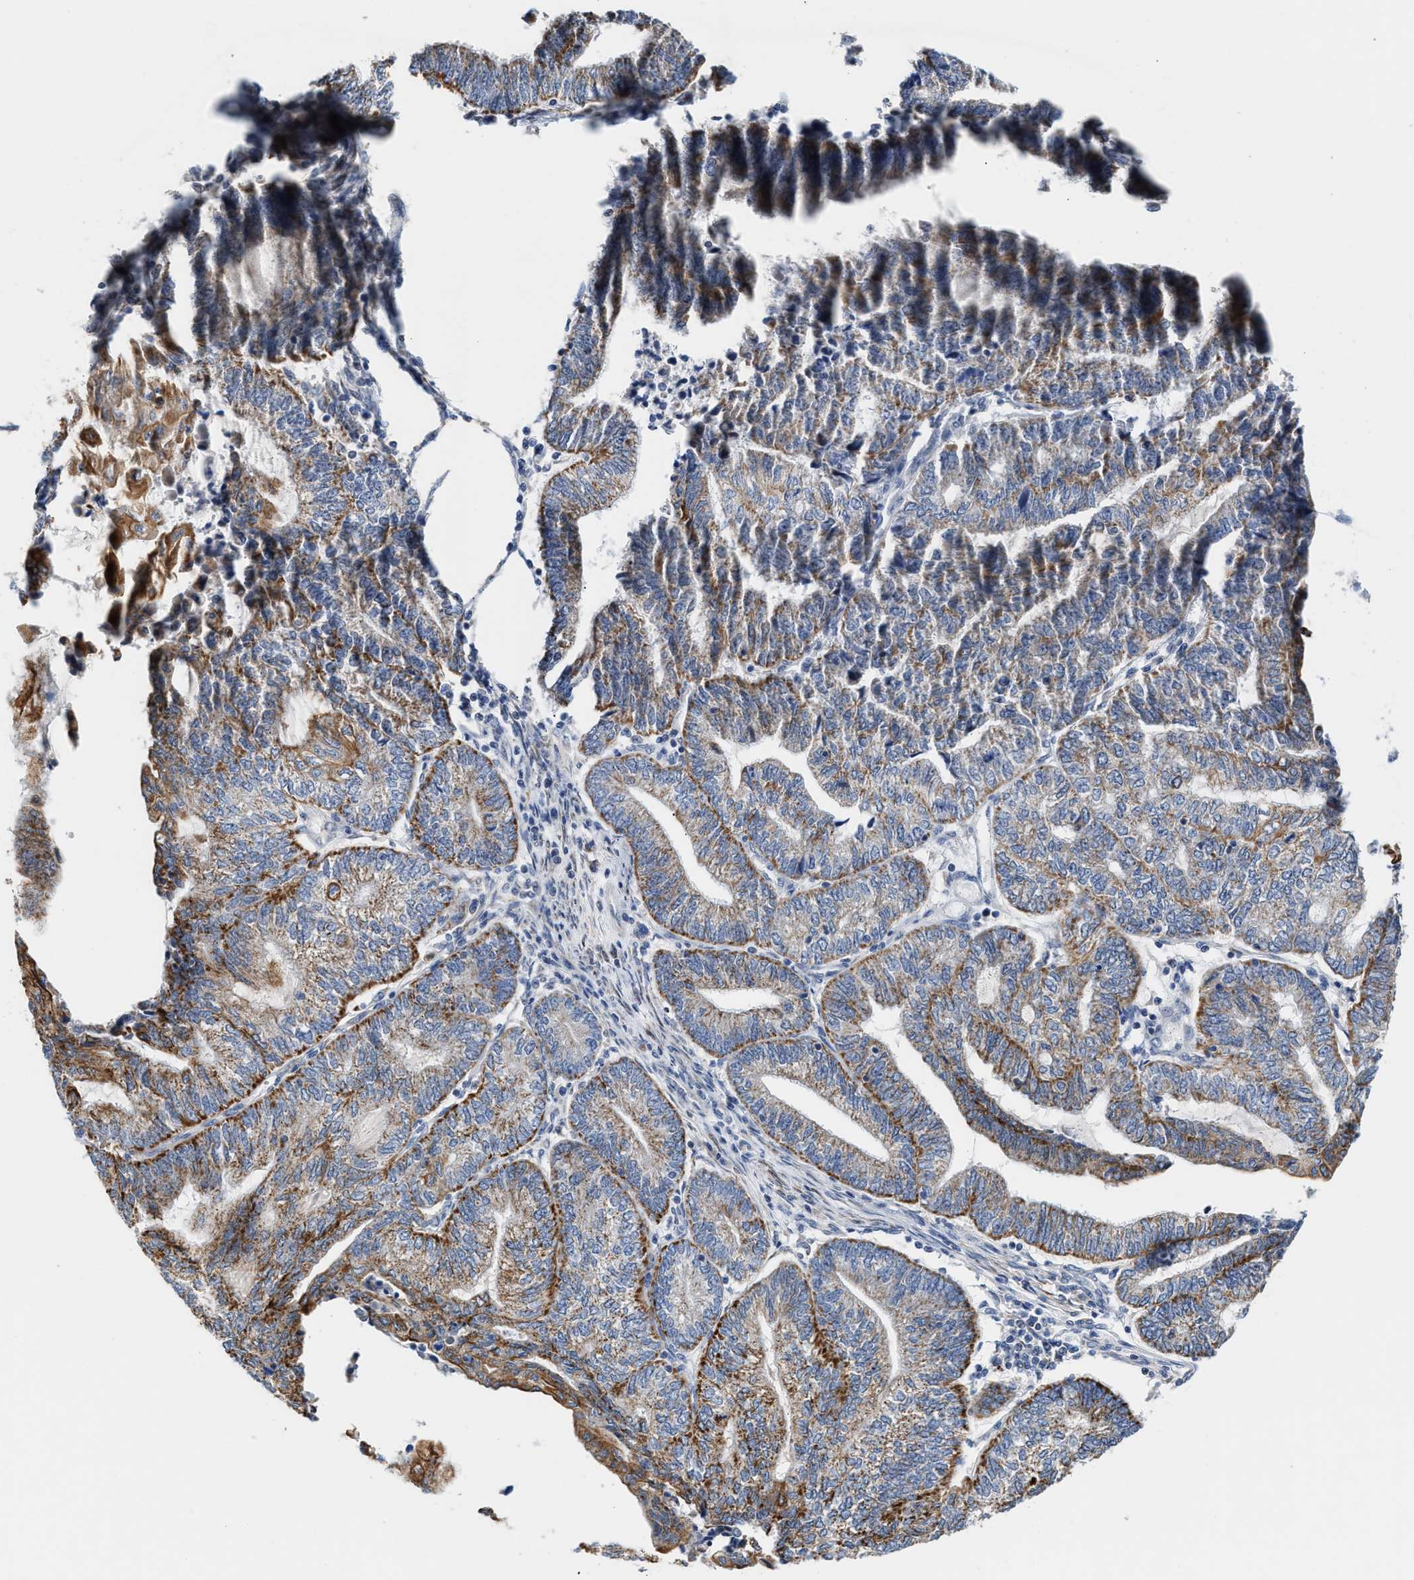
{"staining": {"intensity": "moderate", "quantity": ">75%", "location": "cytoplasmic/membranous"}, "tissue": "endometrial cancer", "cell_type": "Tumor cells", "image_type": "cancer", "snomed": [{"axis": "morphology", "description": "Adenocarcinoma, NOS"}, {"axis": "topography", "description": "Uterus"}, {"axis": "topography", "description": "Endometrium"}], "caption": "Immunohistochemistry micrograph of neoplastic tissue: adenocarcinoma (endometrial) stained using immunohistochemistry (IHC) reveals medium levels of moderate protein expression localized specifically in the cytoplasmic/membranous of tumor cells, appearing as a cytoplasmic/membranous brown color.", "gene": "JAG1", "patient": {"sex": "female", "age": 70}}